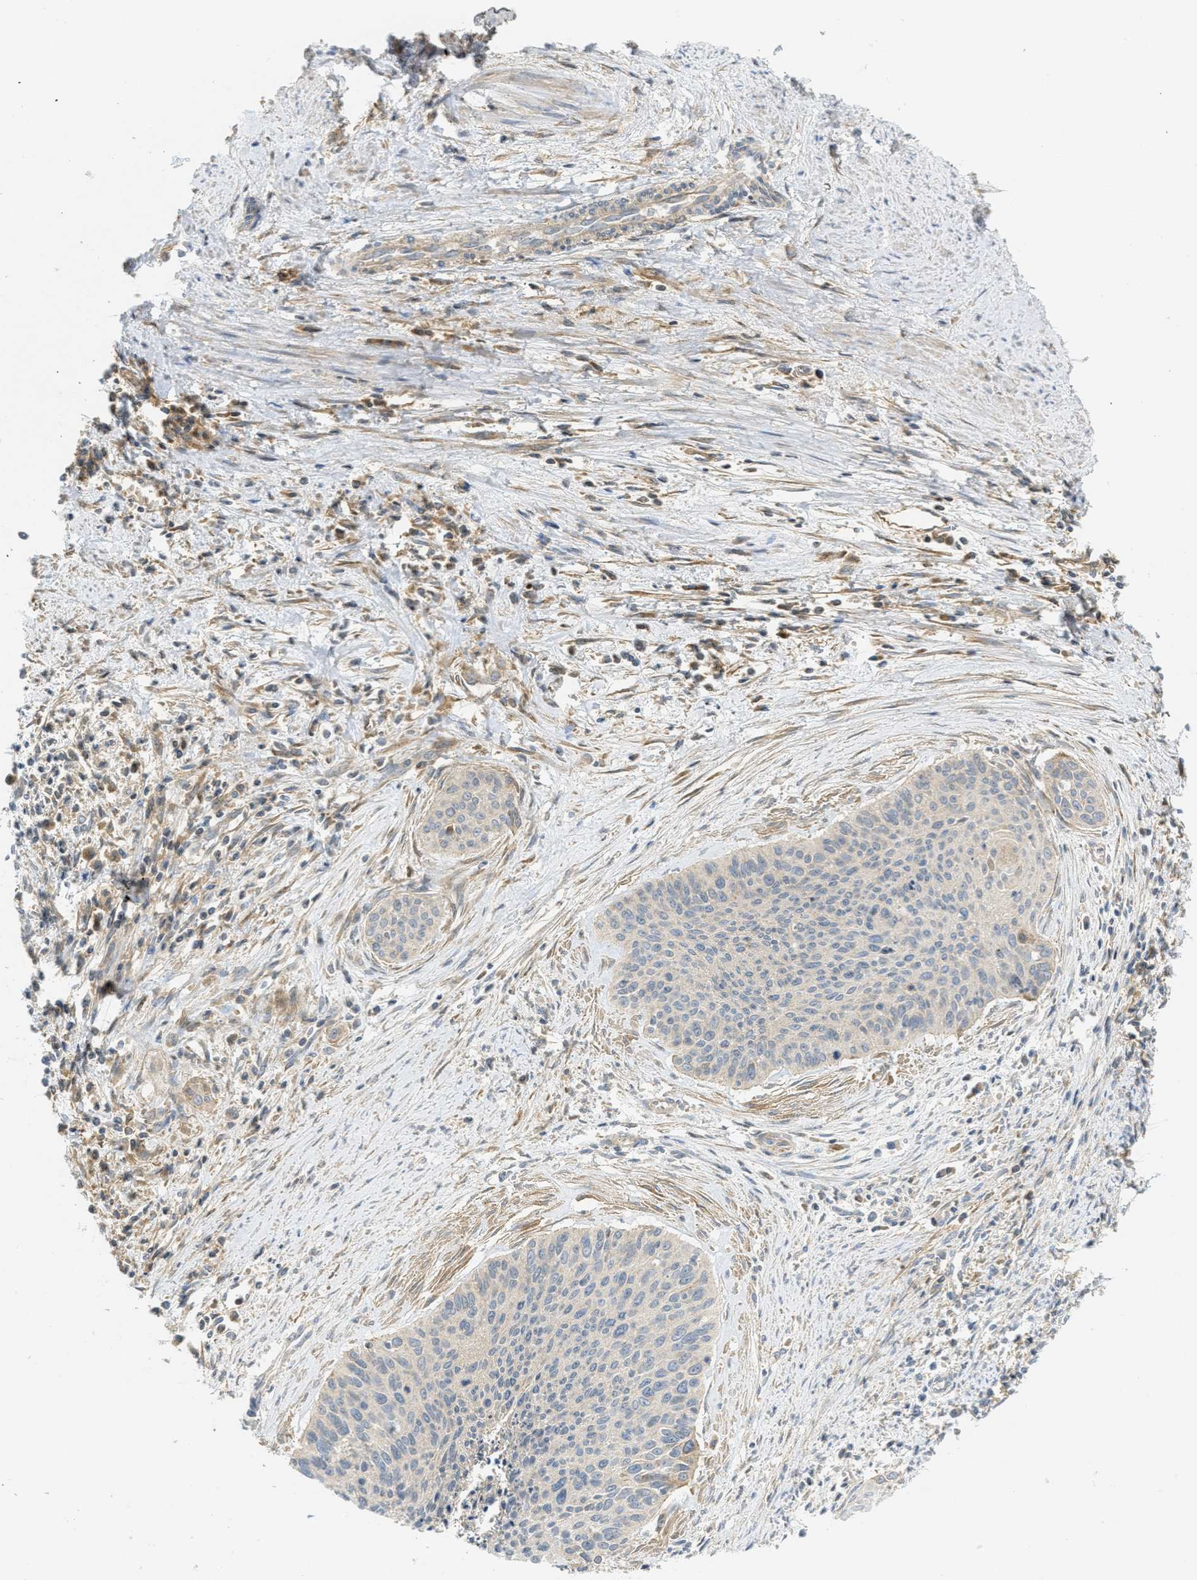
{"staining": {"intensity": "negative", "quantity": "none", "location": "none"}, "tissue": "cervical cancer", "cell_type": "Tumor cells", "image_type": "cancer", "snomed": [{"axis": "morphology", "description": "Squamous cell carcinoma, NOS"}, {"axis": "topography", "description": "Cervix"}], "caption": "DAB immunohistochemical staining of human cervical squamous cell carcinoma displays no significant expression in tumor cells.", "gene": "PROC", "patient": {"sex": "female", "age": 55}}